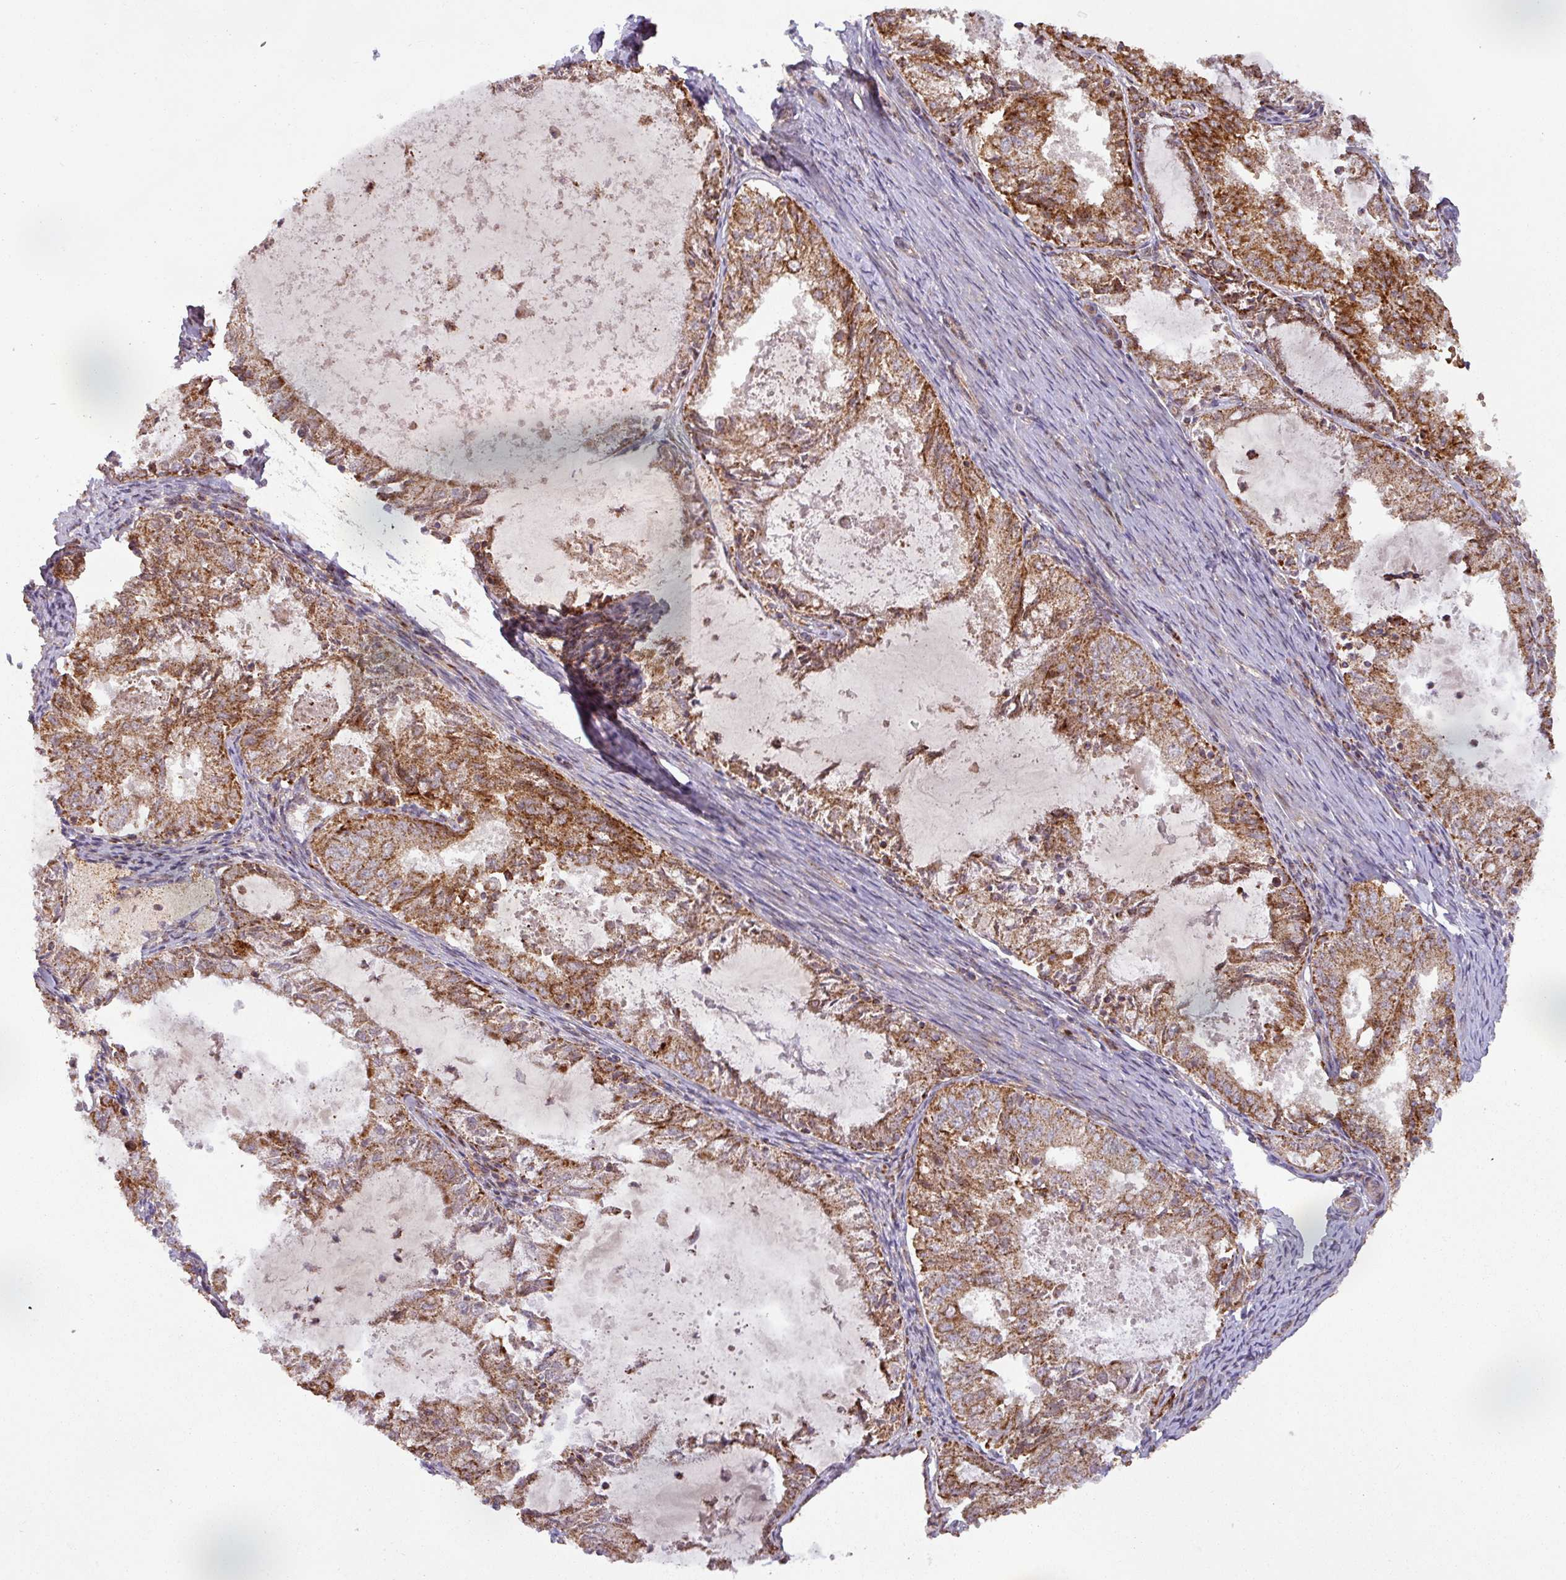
{"staining": {"intensity": "strong", "quantity": ">75%", "location": "cytoplasmic/membranous"}, "tissue": "endometrial cancer", "cell_type": "Tumor cells", "image_type": "cancer", "snomed": [{"axis": "morphology", "description": "Adenocarcinoma, NOS"}, {"axis": "topography", "description": "Endometrium"}], "caption": "The photomicrograph displays immunohistochemical staining of endometrial cancer. There is strong cytoplasmic/membranous staining is appreciated in approximately >75% of tumor cells.", "gene": "GPD2", "patient": {"sex": "female", "age": 57}}